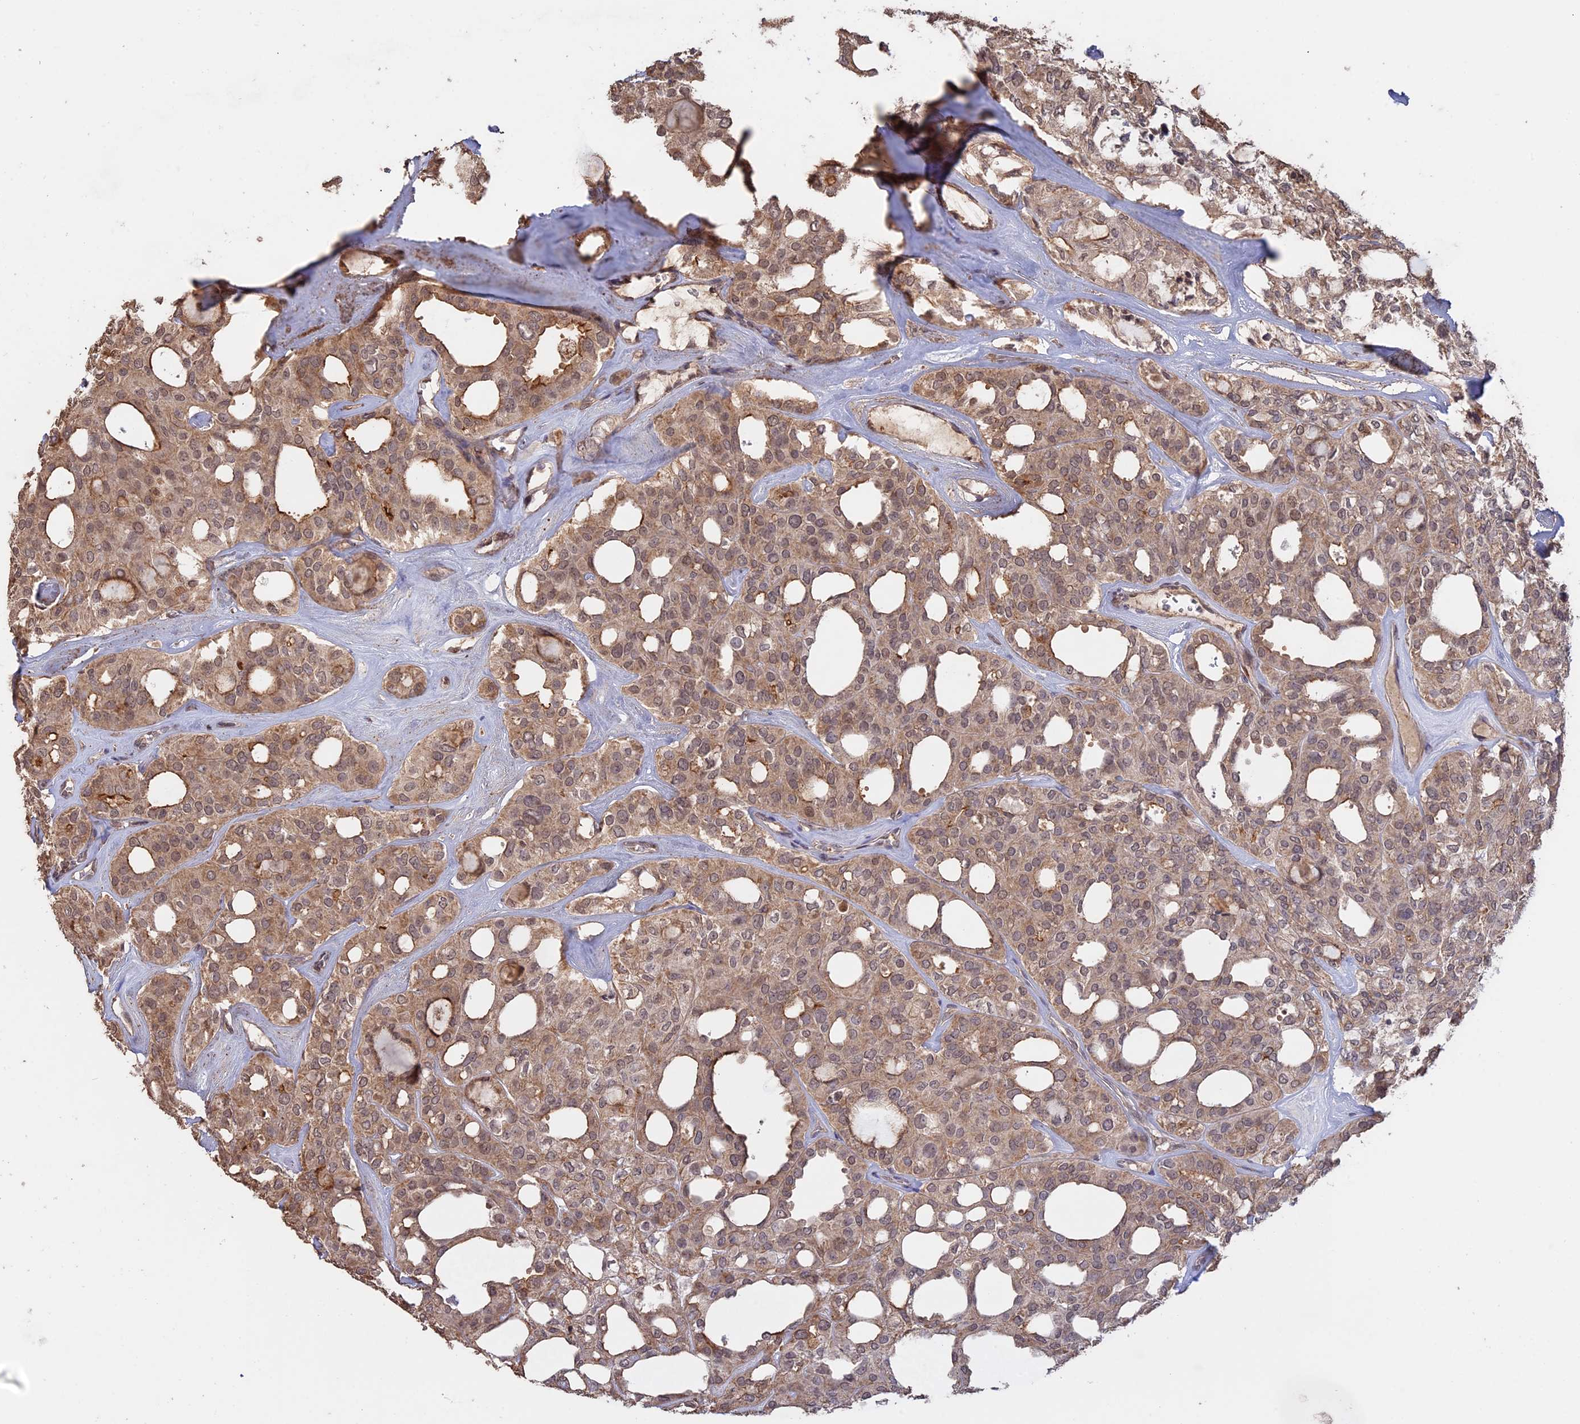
{"staining": {"intensity": "moderate", "quantity": ">75%", "location": "cytoplasmic/membranous,nuclear"}, "tissue": "thyroid cancer", "cell_type": "Tumor cells", "image_type": "cancer", "snomed": [{"axis": "morphology", "description": "Follicular adenoma carcinoma, NOS"}, {"axis": "topography", "description": "Thyroid gland"}], "caption": "Approximately >75% of tumor cells in human thyroid cancer exhibit moderate cytoplasmic/membranous and nuclear protein expression as visualized by brown immunohistochemical staining.", "gene": "FAM210B", "patient": {"sex": "male", "age": 75}}